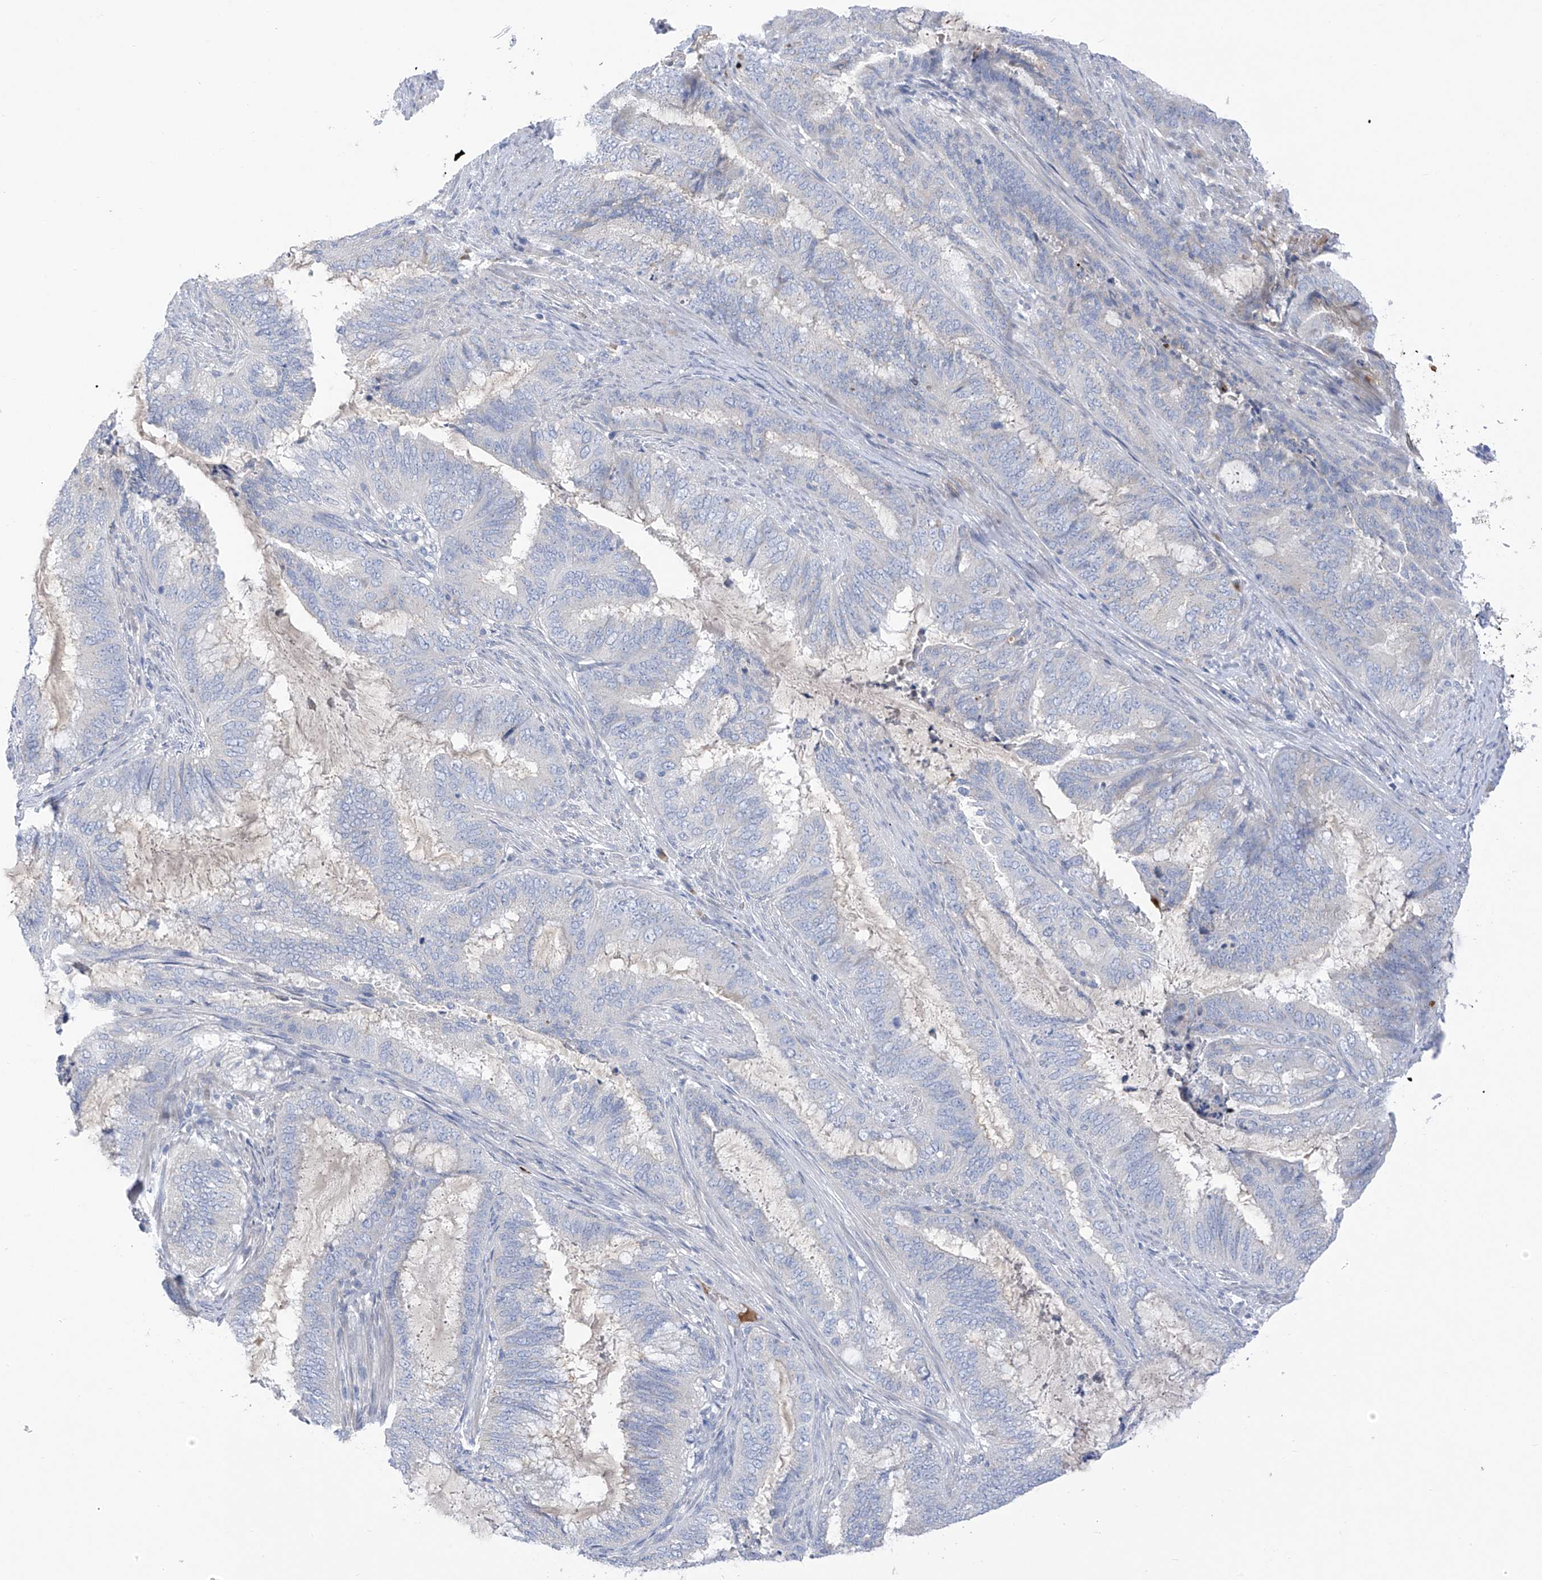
{"staining": {"intensity": "negative", "quantity": "none", "location": "none"}, "tissue": "endometrial cancer", "cell_type": "Tumor cells", "image_type": "cancer", "snomed": [{"axis": "morphology", "description": "Adenocarcinoma, NOS"}, {"axis": "topography", "description": "Endometrium"}], "caption": "Protein analysis of endometrial adenocarcinoma reveals no significant positivity in tumor cells.", "gene": "SLCO4A1", "patient": {"sex": "female", "age": 51}}